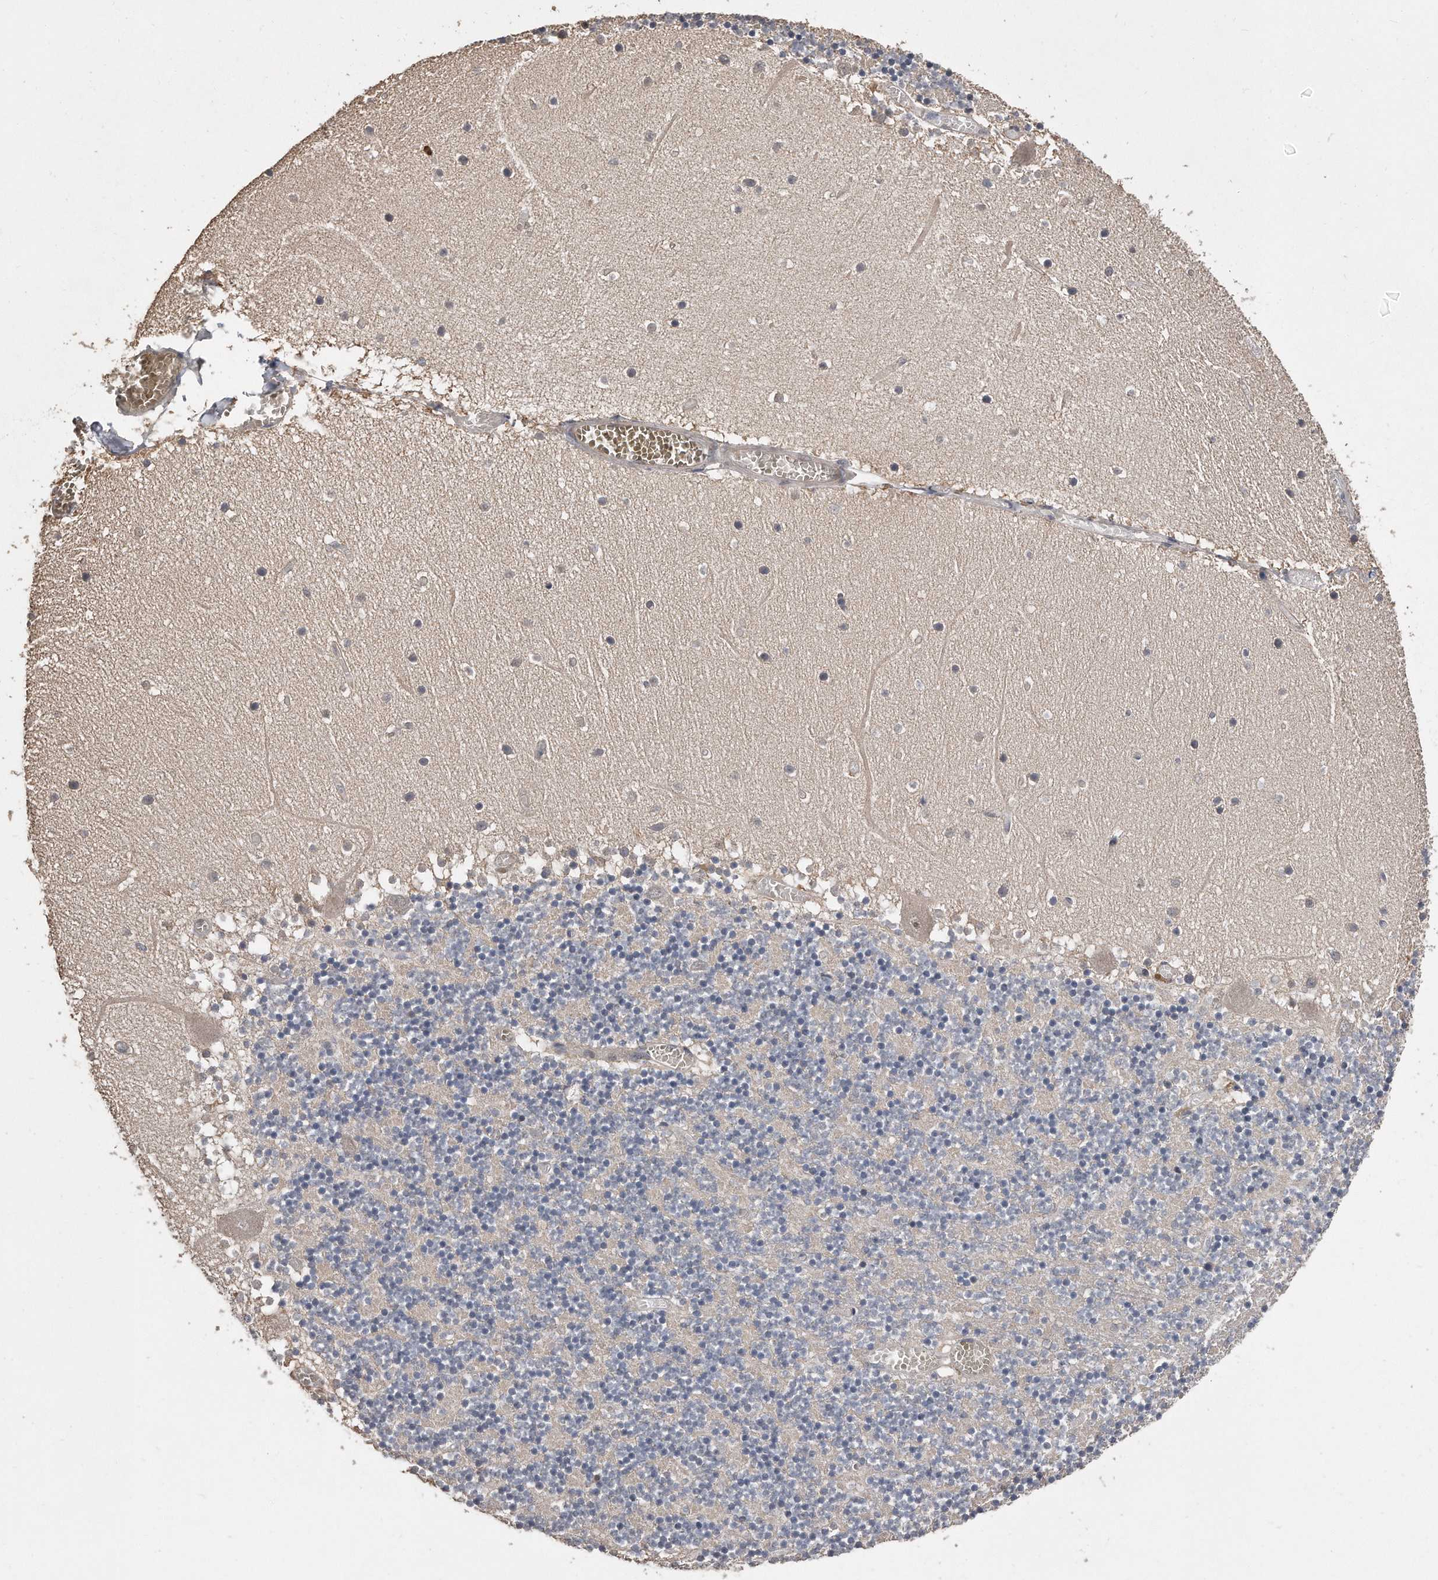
{"staining": {"intensity": "negative", "quantity": "none", "location": "none"}, "tissue": "cerebellum", "cell_type": "Cells in granular layer", "image_type": "normal", "snomed": [{"axis": "morphology", "description": "Normal tissue, NOS"}, {"axis": "topography", "description": "Cerebellum"}], "caption": "DAB immunohistochemical staining of benign human cerebellum shows no significant positivity in cells in granular layer.", "gene": "PELO", "patient": {"sex": "female", "age": 28}}